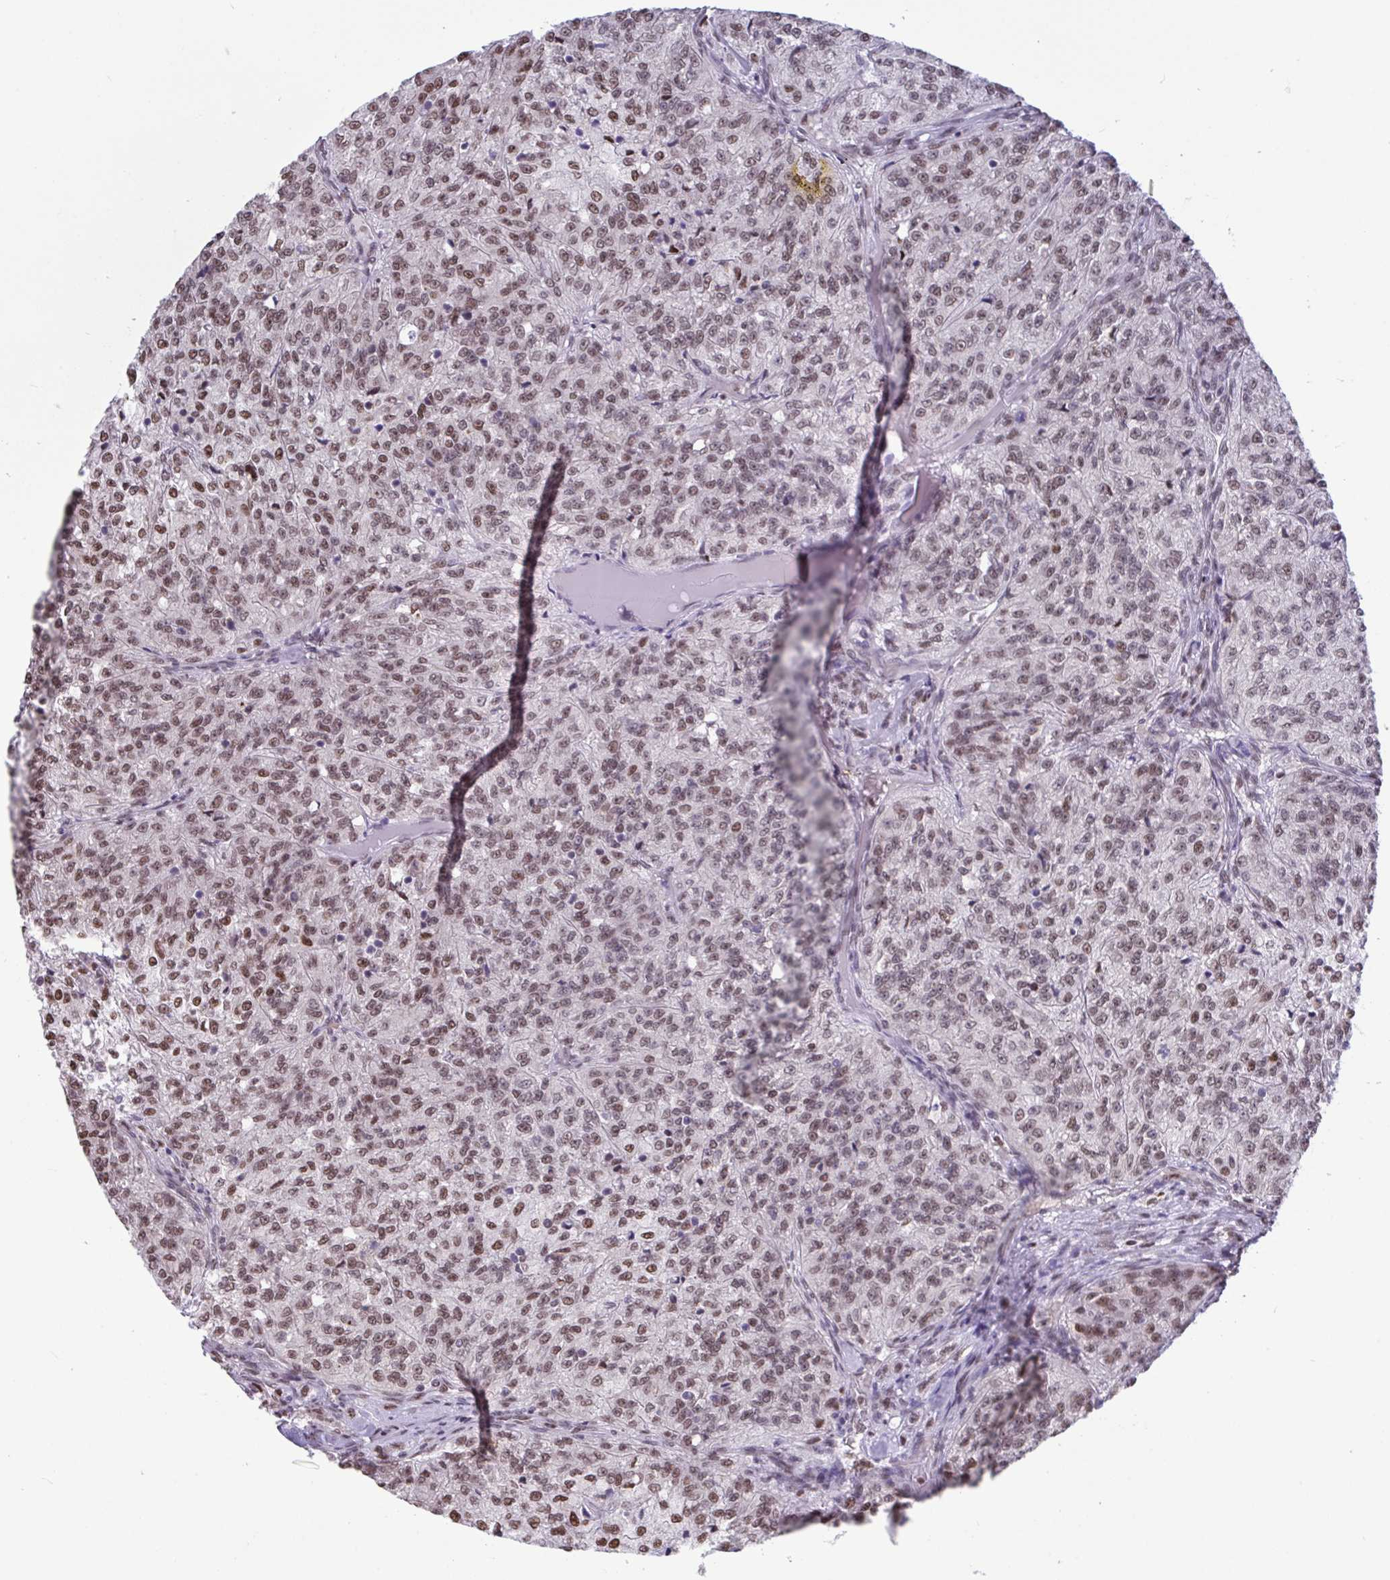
{"staining": {"intensity": "moderate", "quantity": ">75%", "location": "nuclear"}, "tissue": "renal cancer", "cell_type": "Tumor cells", "image_type": "cancer", "snomed": [{"axis": "morphology", "description": "Adenocarcinoma, NOS"}, {"axis": "topography", "description": "Kidney"}], "caption": "High-magnification brightfield microscopy of renal adenocarcinoma stained with DAB (3,3'-diaminobenzidine) (brown) and counterstained with hematoxylin (blue). tumor cells exhibit moderate nuclear staining is seen in about>75% of cells.", "gene": "HNRNPDL", "patient": {"sex": "female", "age": 63}}